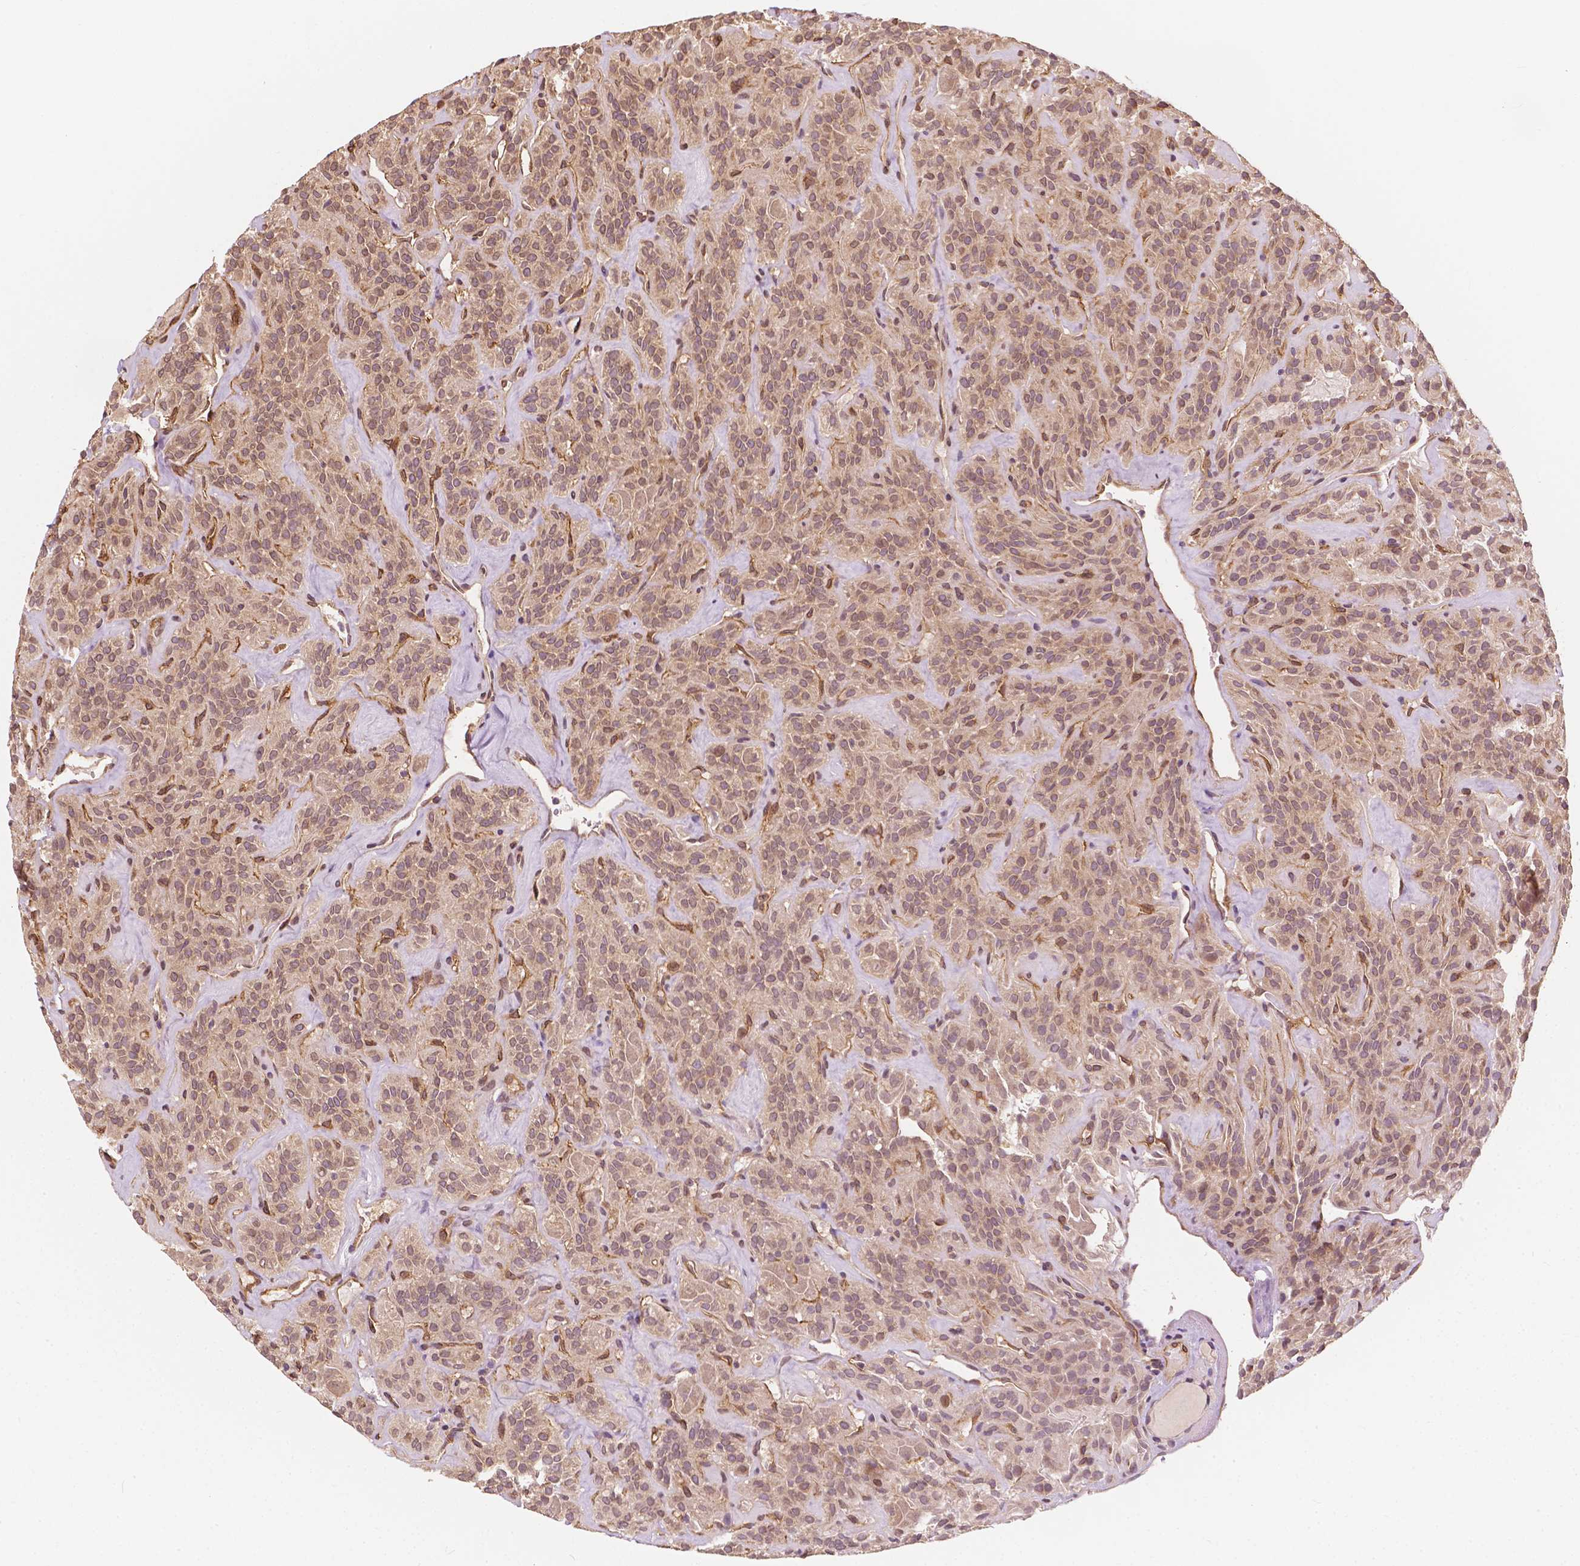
{"staining": {"intensity": "weak", "quantity": ">75%", "location": "cytoplasmic/membranous"}, "tissue": "thyroid cancer", "cell_type": "Tumor cells", "image_type": "cancer", "snomed": [{"axis": "morphology", "description": "Papillary adenocarcinoma, NOS"}, {"axis": "topography", "description": "Thyroid gland"}], "caption": "IHC image of human papillary adenocarcinoma (thyroid) stained for a protein (brown), which exhibits low levels of weak cytoplasmic/membranous staining in about >75% of tumor cells.", "gene": "G3BP1", "patient": {"sex": "female", "age": 45}}